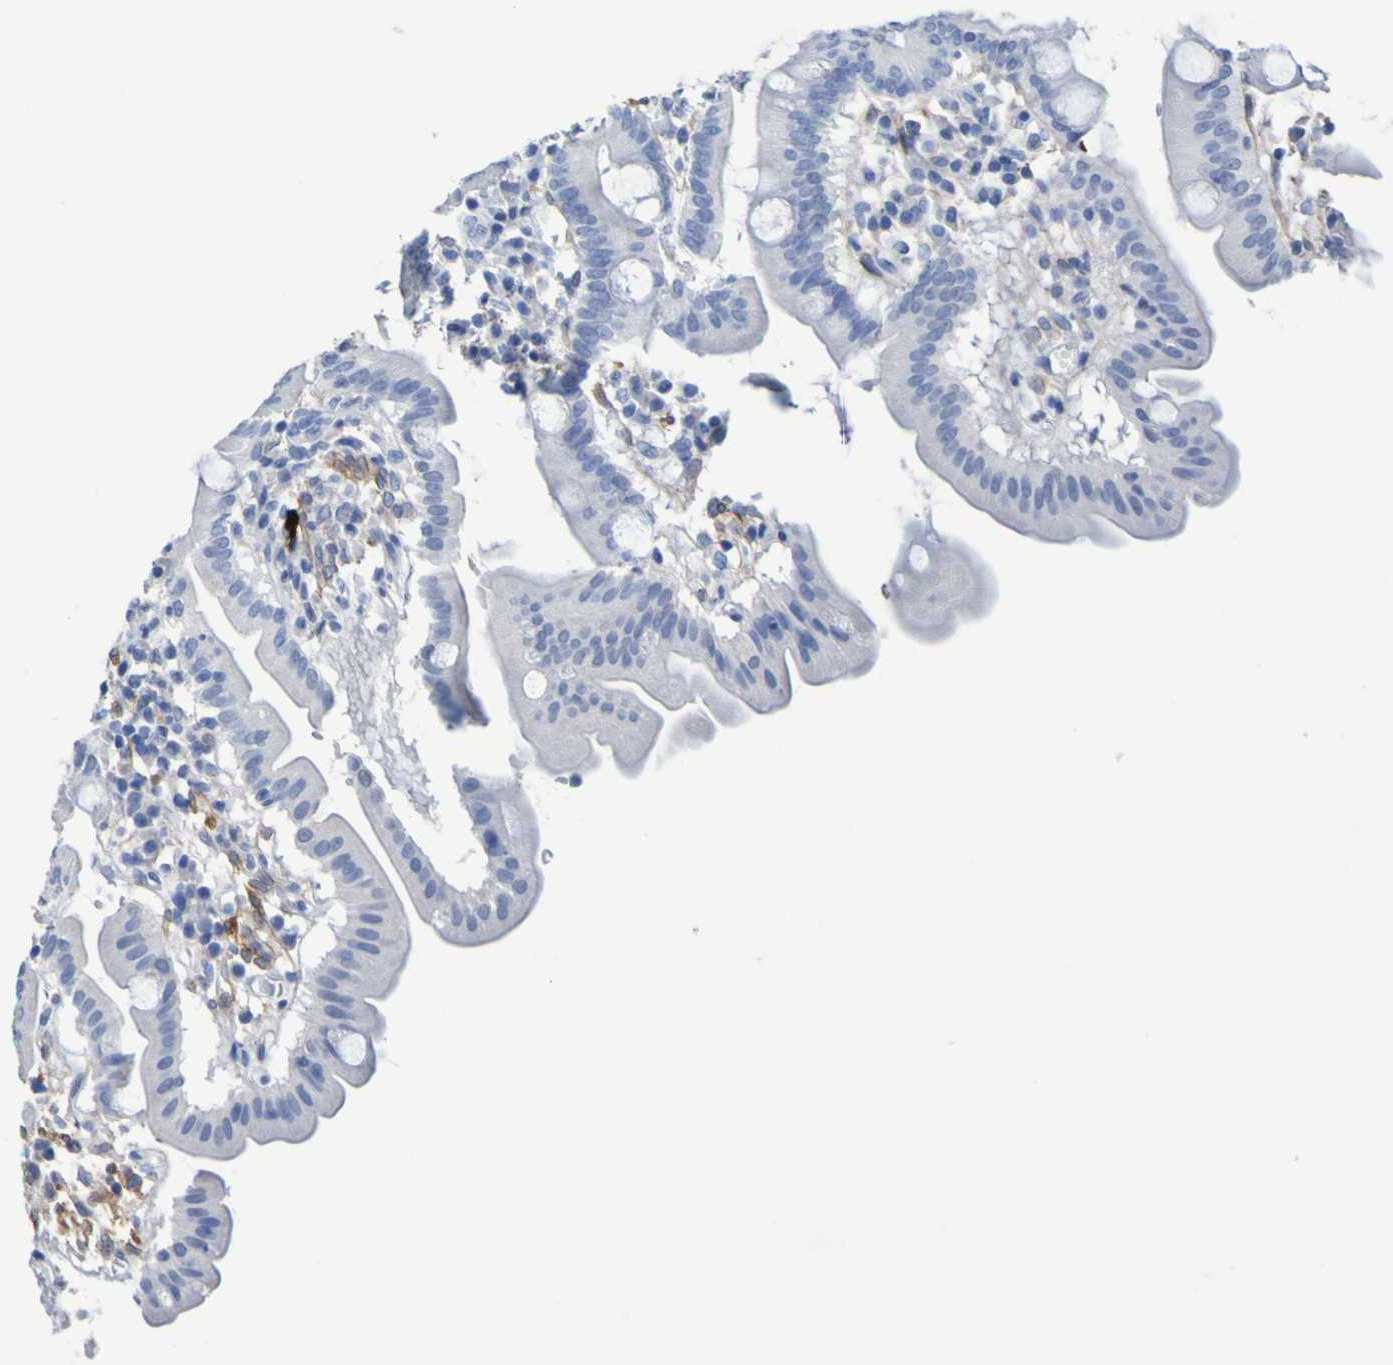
{"staining": {"intensity": "negative", "quantity": "none", "location": "none"}, "tissue": "duodenum", "cell_type": "Glandular cells", "image_type": "normal", "snomed": [{"axis": "morphology", "description": "Normal tissue, NOS"}, {"axis": "topography", "description": "Duodenum"}], "caption": "This is an immunohistochemistry image of unremarkable duodenum. There is no expression in glandular cells.", "gene": "SGCB", "patient": {"sex": "male", "age": 50}}